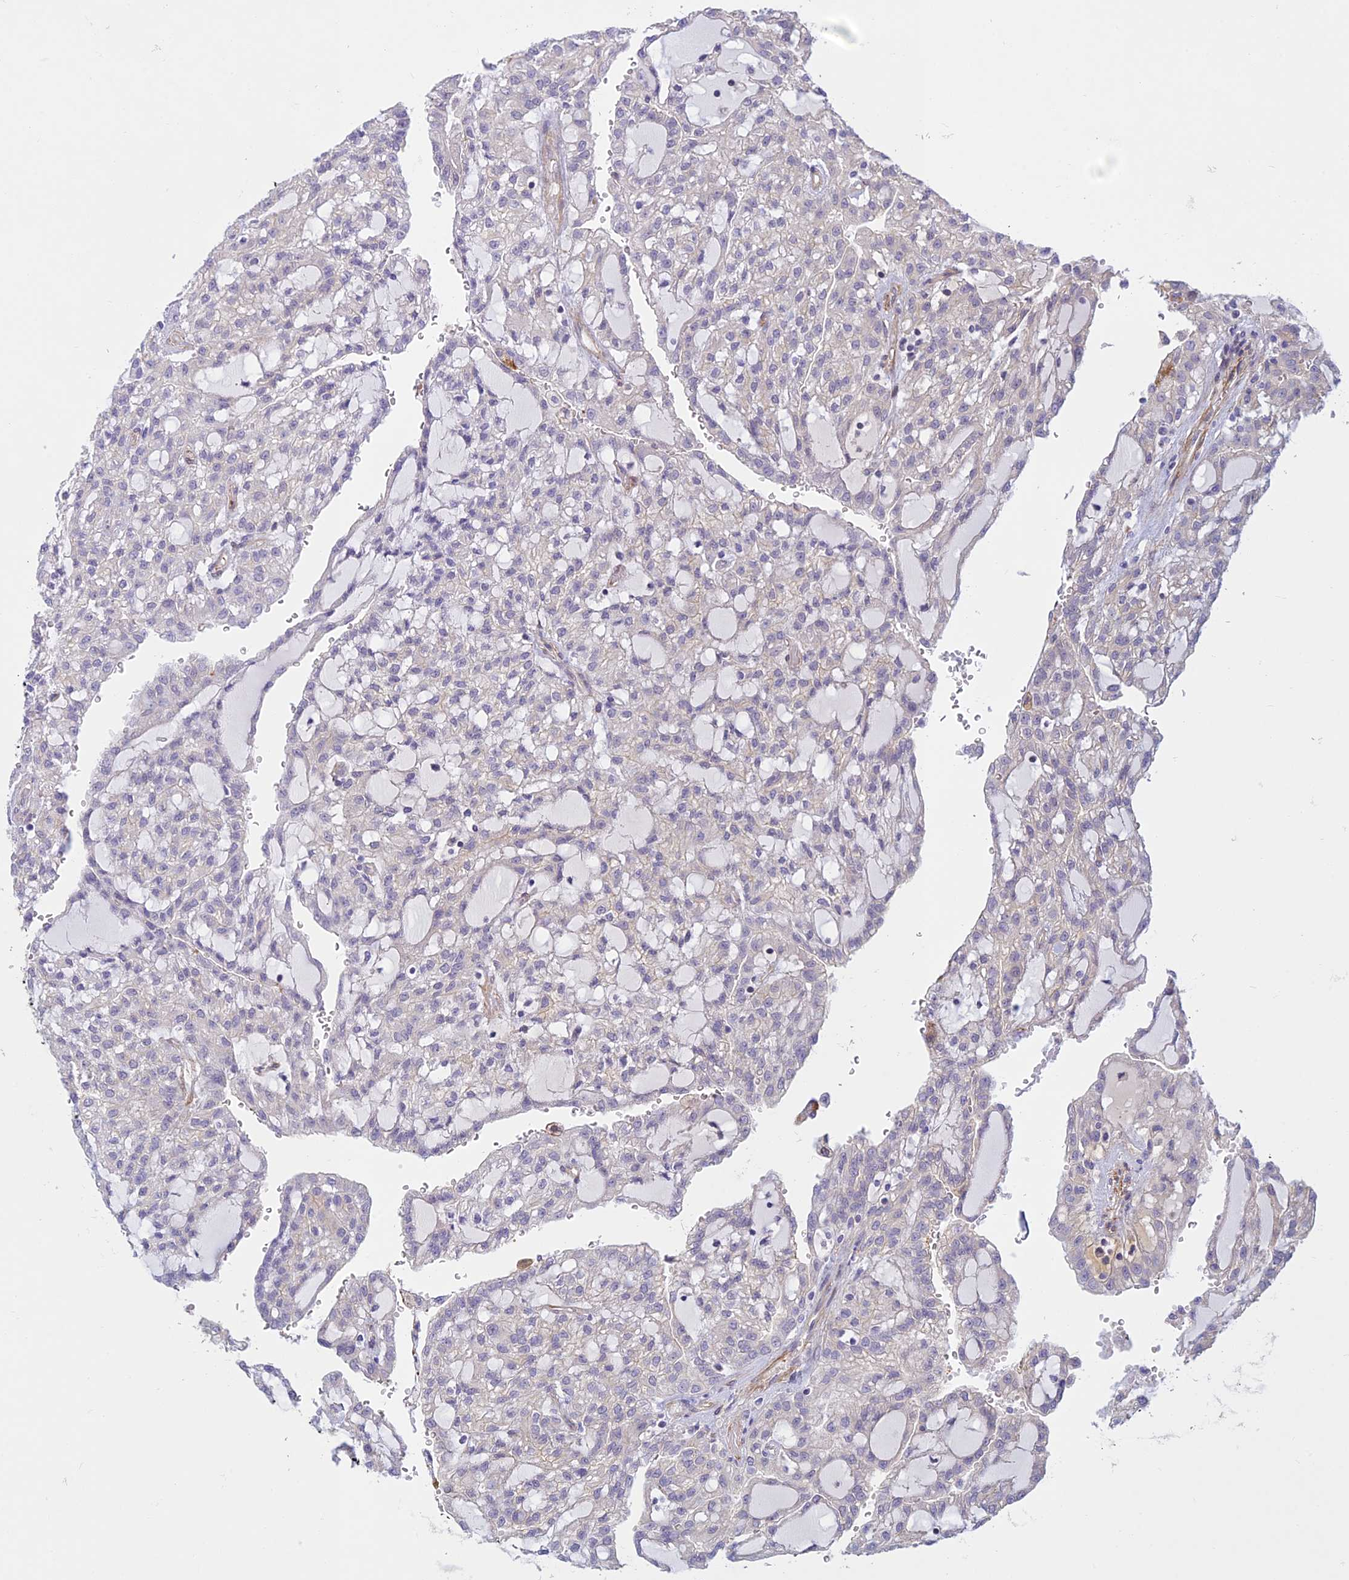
{"staining": {"intensity": "negative", "quantity": "none", "location": "none"}, "tissue": "renal cancer", "cell_type": "Tumor cells", "image_type": "cancer", "snomed": [{"axis": "morphology", "description": "Adenocarcinoma, NOS"}, {"axis": "topography", "description": "Kidney"}], "caption": "Immunohistochemical staining of human adenocarcinoma (renal) displays no significant expression in tumor cells.", "gene": "FBXW4", "patient": {"sex": "male", "age": 63}}